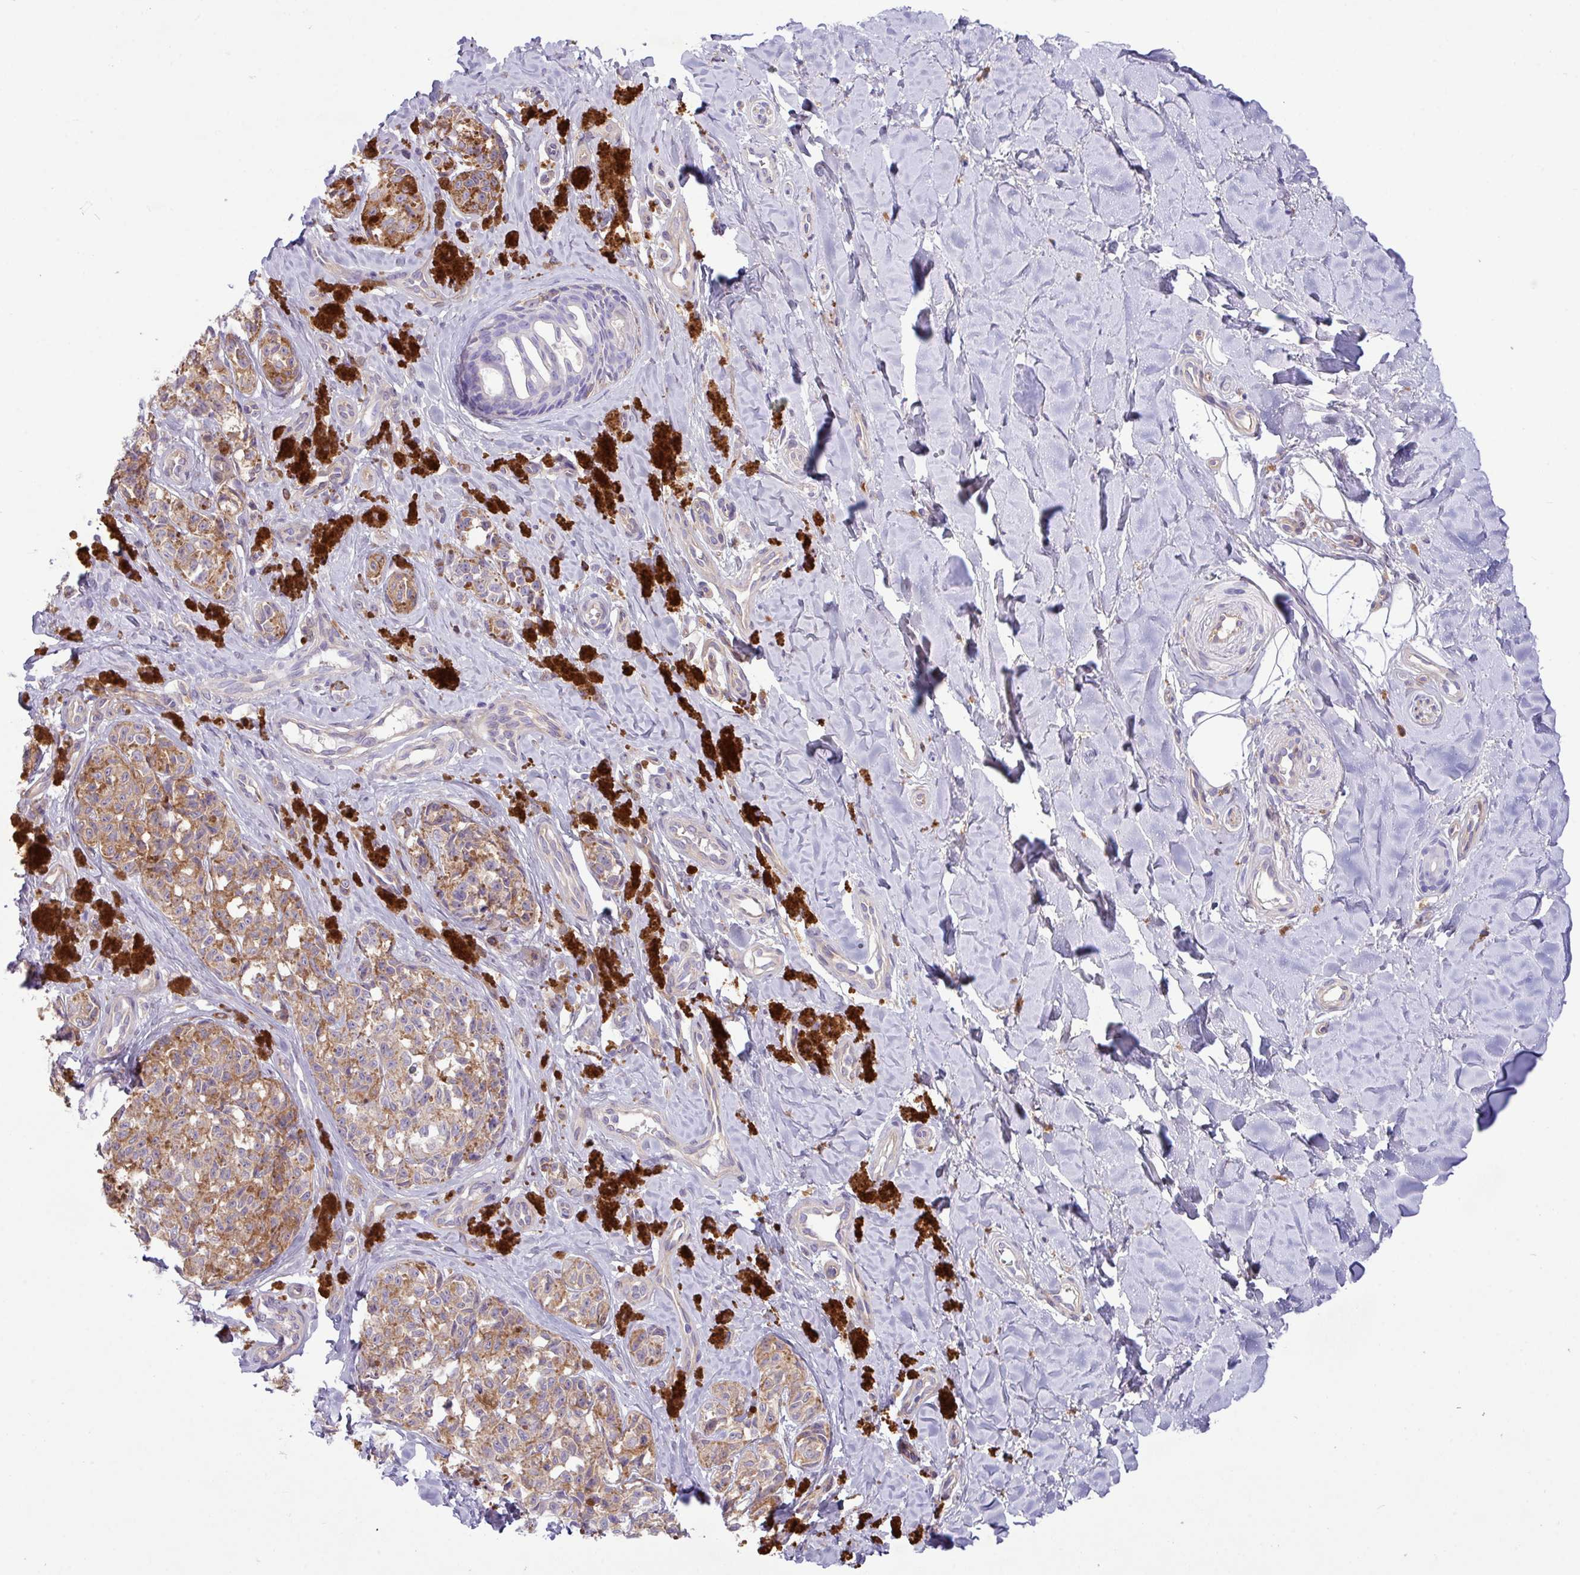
{"staining": {"intensity": "moderate", "quantity": ">75%", "location": "cytoplasmic/membranous"}, "tissue": "melanoma", "cell_type": "Tumor cells", "image_type": "cancer", "snomed": [{"axis": "morphology", "description": "Malignant melanoma, NOS"}, {"axis": "topography", "description": "Skin"}], "caption": "Malignant melanoma was stained to show a protein in brown. There is medium levels of moderate cytoplasmic/membranous expression in about >75% of tumor cells. (IHC, brightfield microscopy, high magnification).", "gene": "KIRREL3", "patient": {"sex": "female", "age": 65}}